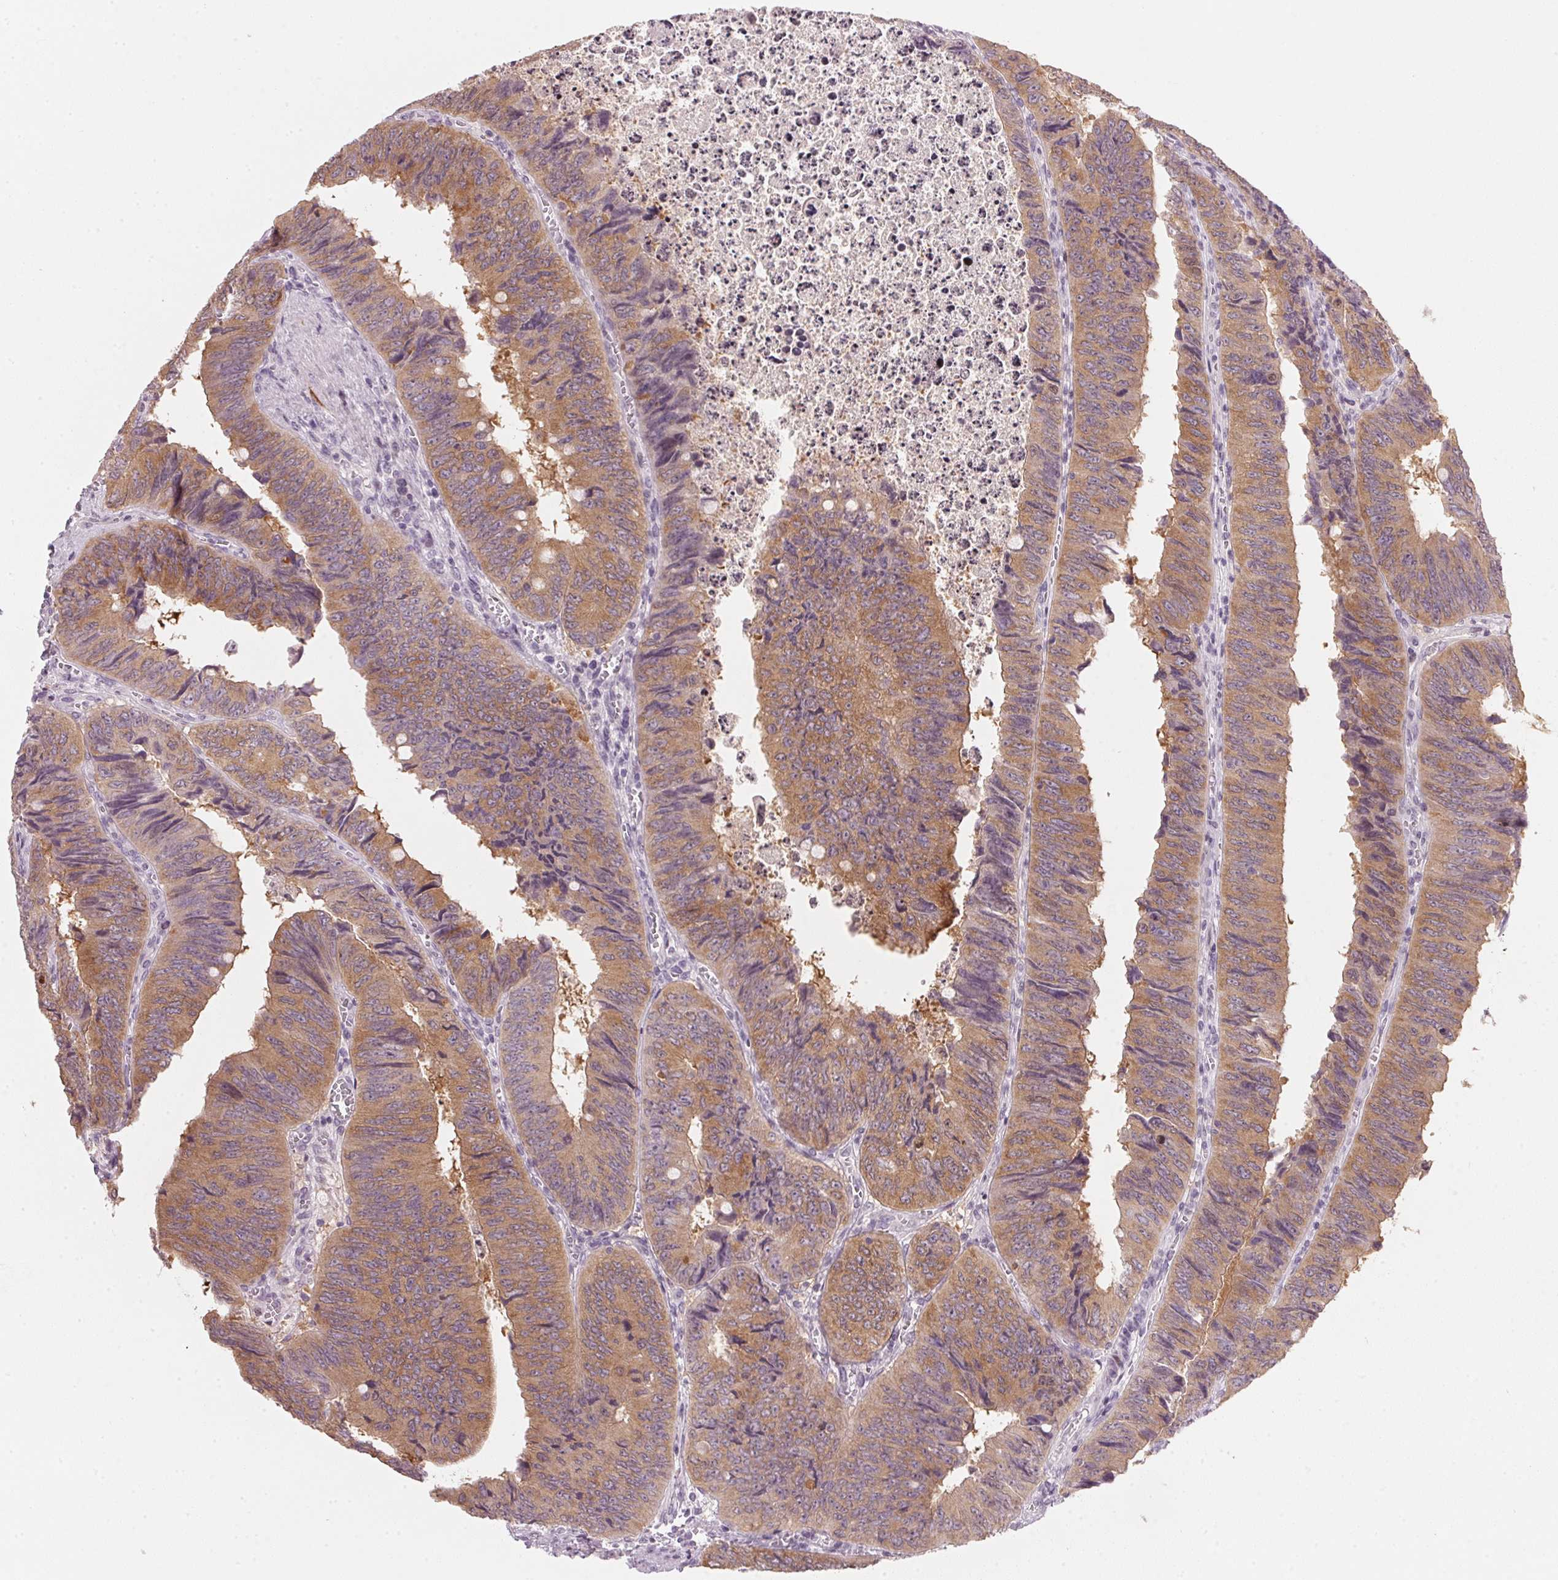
{"staining": {"intensity": "moderate", "quantity": ">75%", "location": "cytoplasmic/membranous"}, "tissue": "colorectal cancer", "cell_type": "Tumor cells", "image_type": "cancer", "snomed": [{"axis": "morphology", "description": "Adenocarcinoma, NOS"}, {"axis": "topography", "description": "Colon"}], "caption": "Immunohistochemical staining of colorectal adenocarcinoma reveals medium levels of moderate cytoplasmic/membranous protein positivity in approximately >75% of tumor cells.", "gene": "SFRP4", "patient": {"sex": "female", "age": 84}}